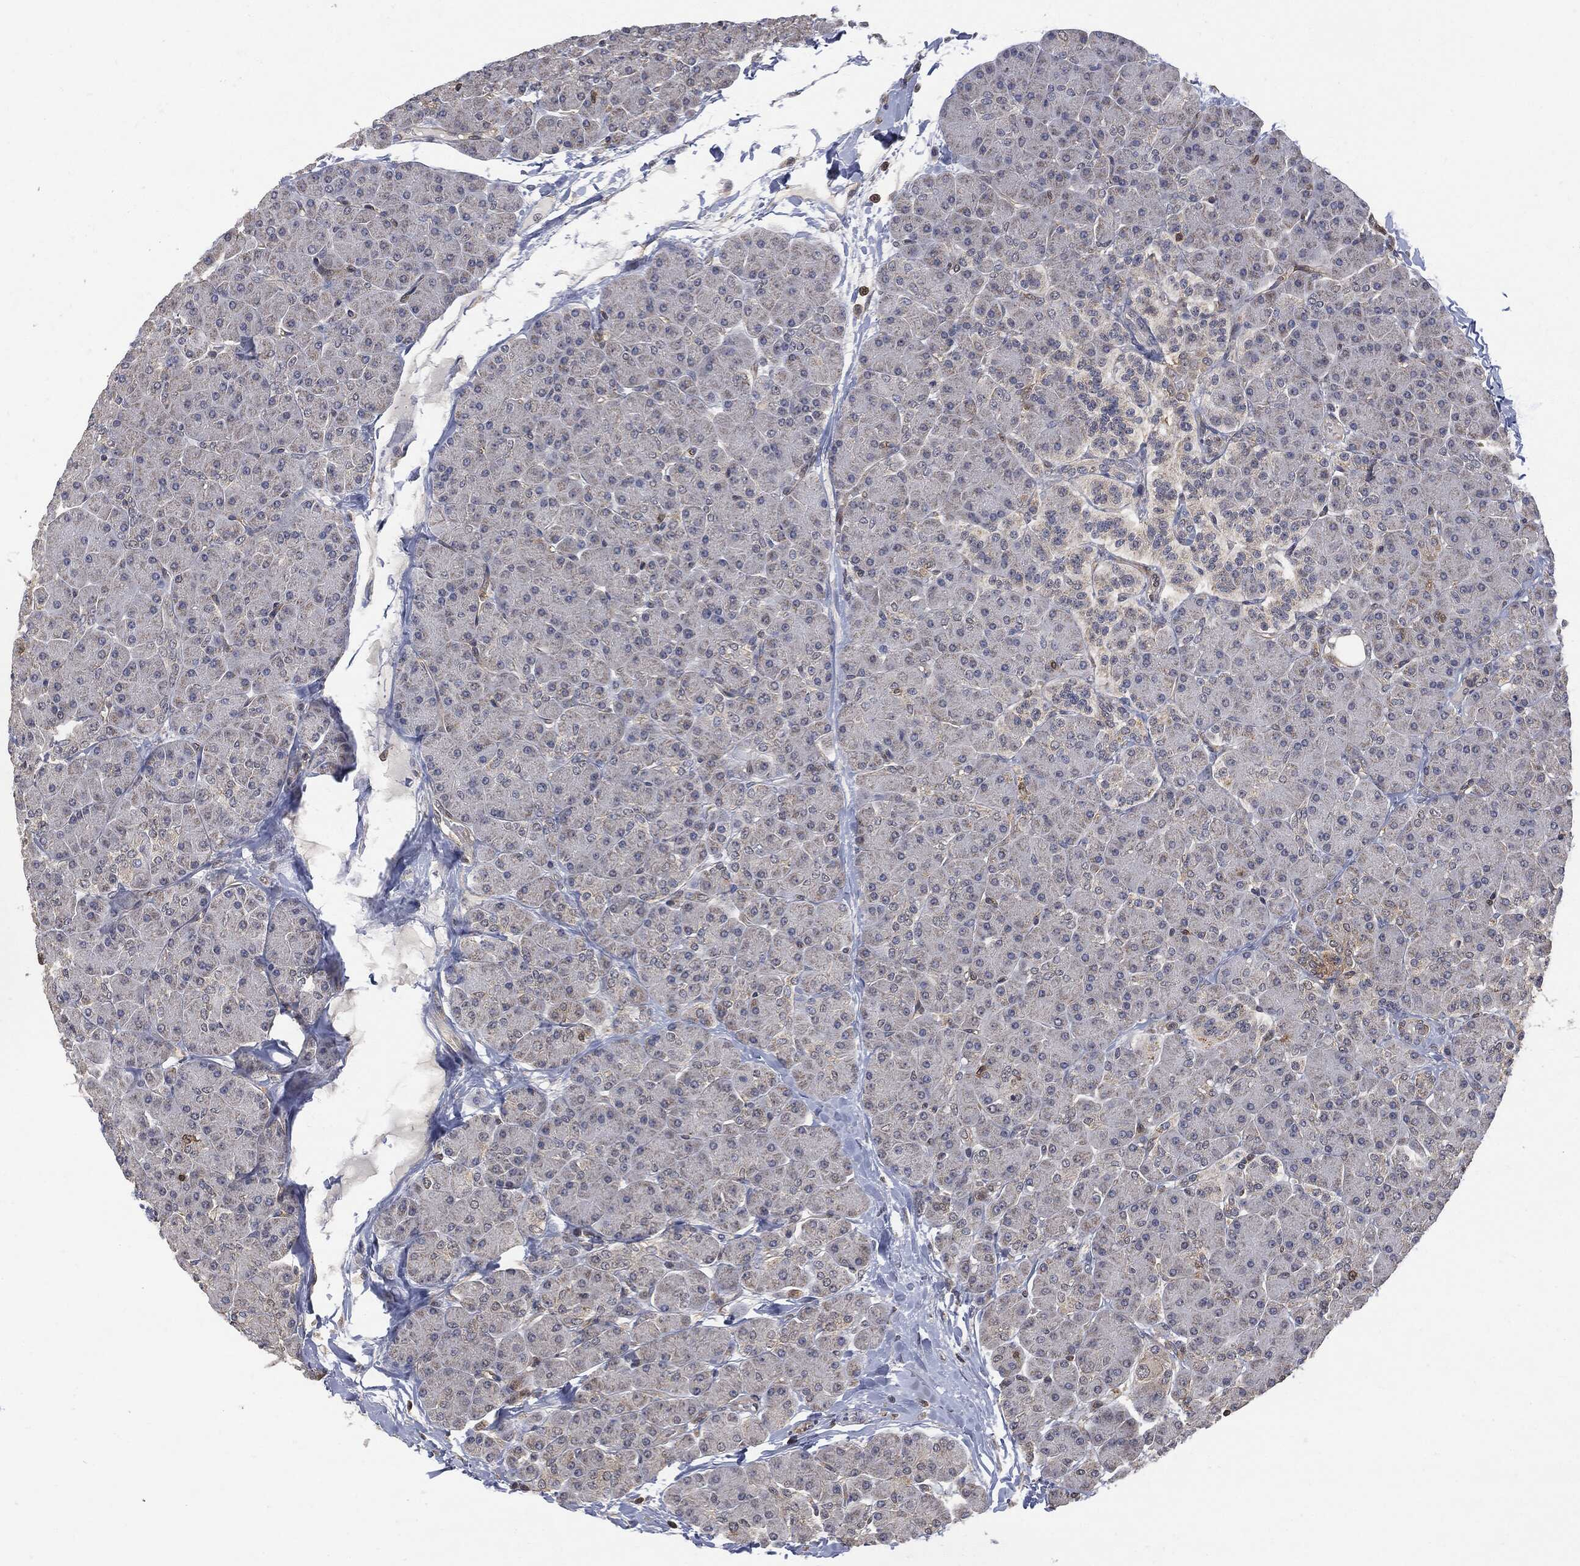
{"staining": {"intensity": "weak", "quantity": "<25%", "location": "cytoplasmic/membranous"}, "tissue": "pancreas", "cell_type": "Exocrine glandular cells", "image_type": "normal", "snomed": [{"axis": "morphology", "description": "Normal tissue, NOS"}, {"axis": "topography", "description": "Pancreas"}], "caption": "This is a histopathology image of immunohistochemistry (IHC) staining of benign pancreas, which shows no expression in exocrine glandular cells.", "gene": "PSMB10", "patient": {"sex": "female", "age": 44}}